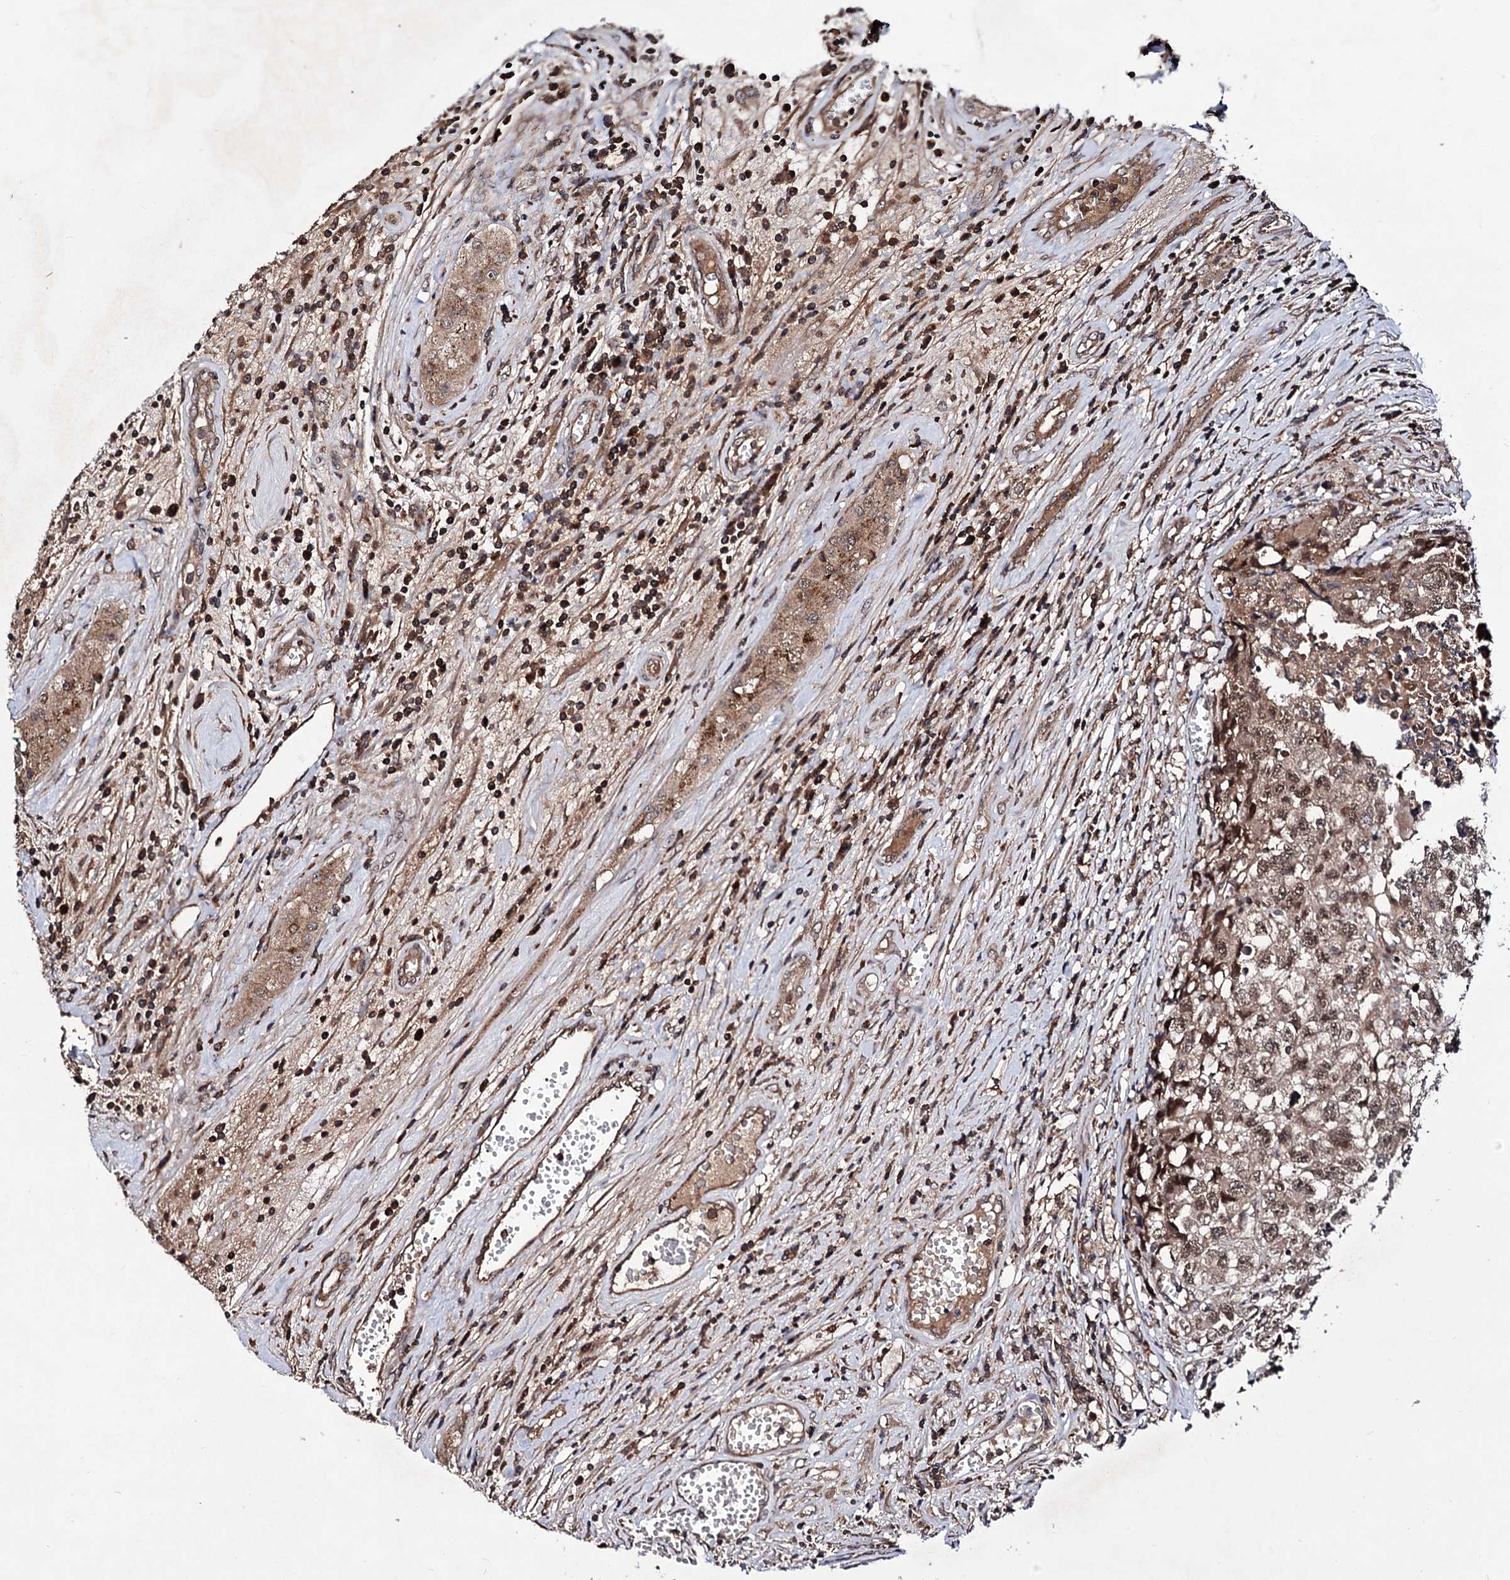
{"staining": {"intensity": "moderate", "quantity": ">75%", "location": "cytoplasmic/membranous,nuclear"}, "tissue": "testis cancer", "cell_type": "Tumor cells", "image_type": "cancer", "snomed": [{"axis": "morphology", "description": "Seminoma, NOS"}, {"axis": "morphology", "description": "Carcinoma, Embryonal, NOS"}, {"axis": "topography", "description": "Testis"}], "caption": "Immunohistochemical staining of human testis cancer (seminoma) demonstrates medium levels of moderate cytoplasmic/membranous and nuclear positivity in approximately >75% of tumor cells. (DAB IHC, brown staining for protein, blue staining for nuclei).", "gene": "MICAL2", "patient": {"sex": "male", "age": 43}}